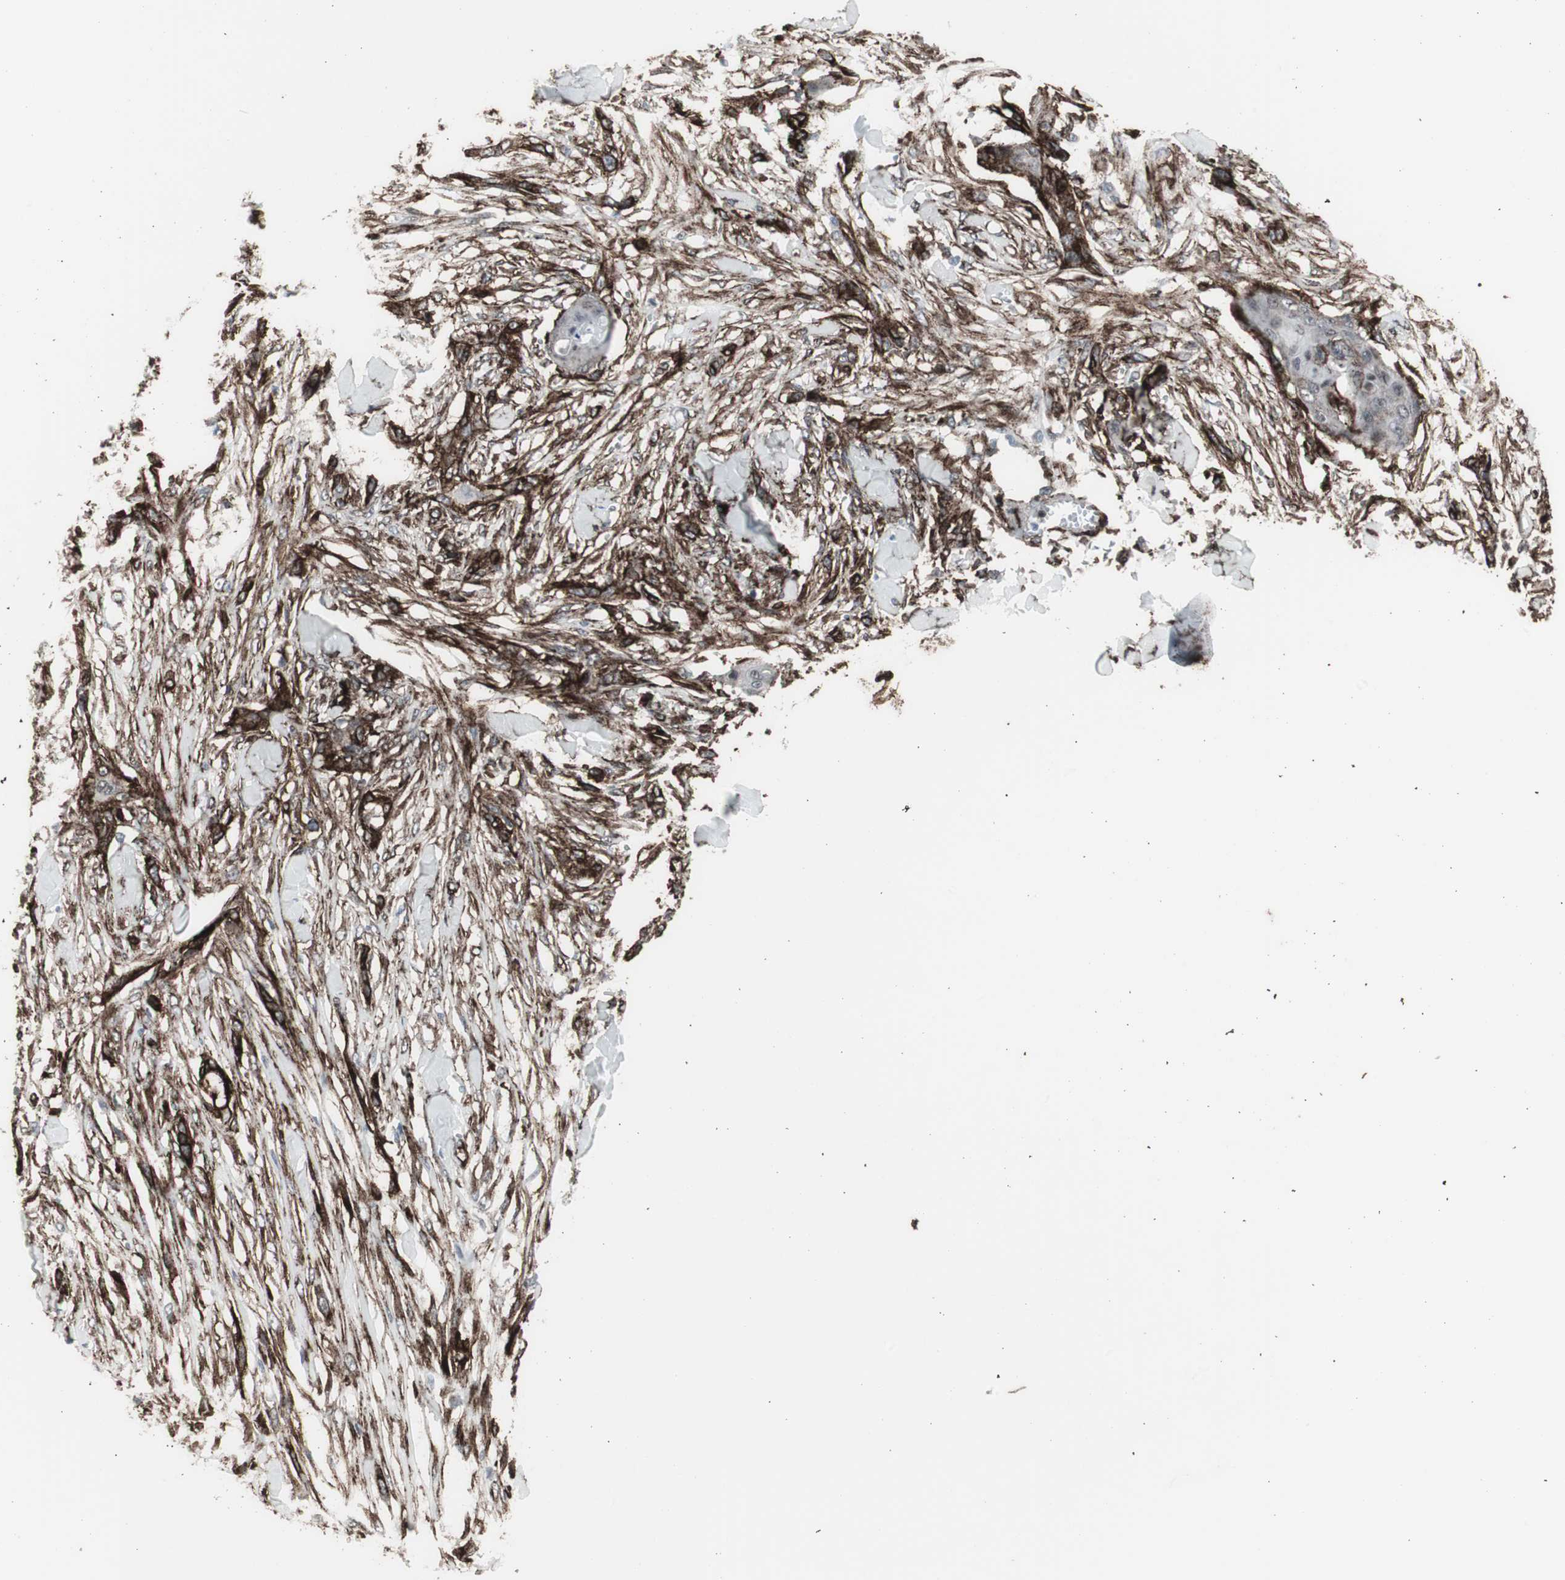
{"staining": {"intensity": "strong", "quantity": ">75%", "location": "cytoplasmic/membranous"}, "tissue": "skin cancer", "cell_type": "Tumor cells", "image_type": "cancer", "snomed": [{"axis": "morphology", "description": "Squamous cell carcinoma, NOS"}, {"axis": "topography", "description": "Skin"}], "caption": "Immunohistochemical staining of squamous cell carcinoma (skin) displays high levels of strong cytoplasmic/membranous staining in about >75% of tumor cells.", "gene": "PDGFA", "patient": {"sex": "female", "age": 59}}